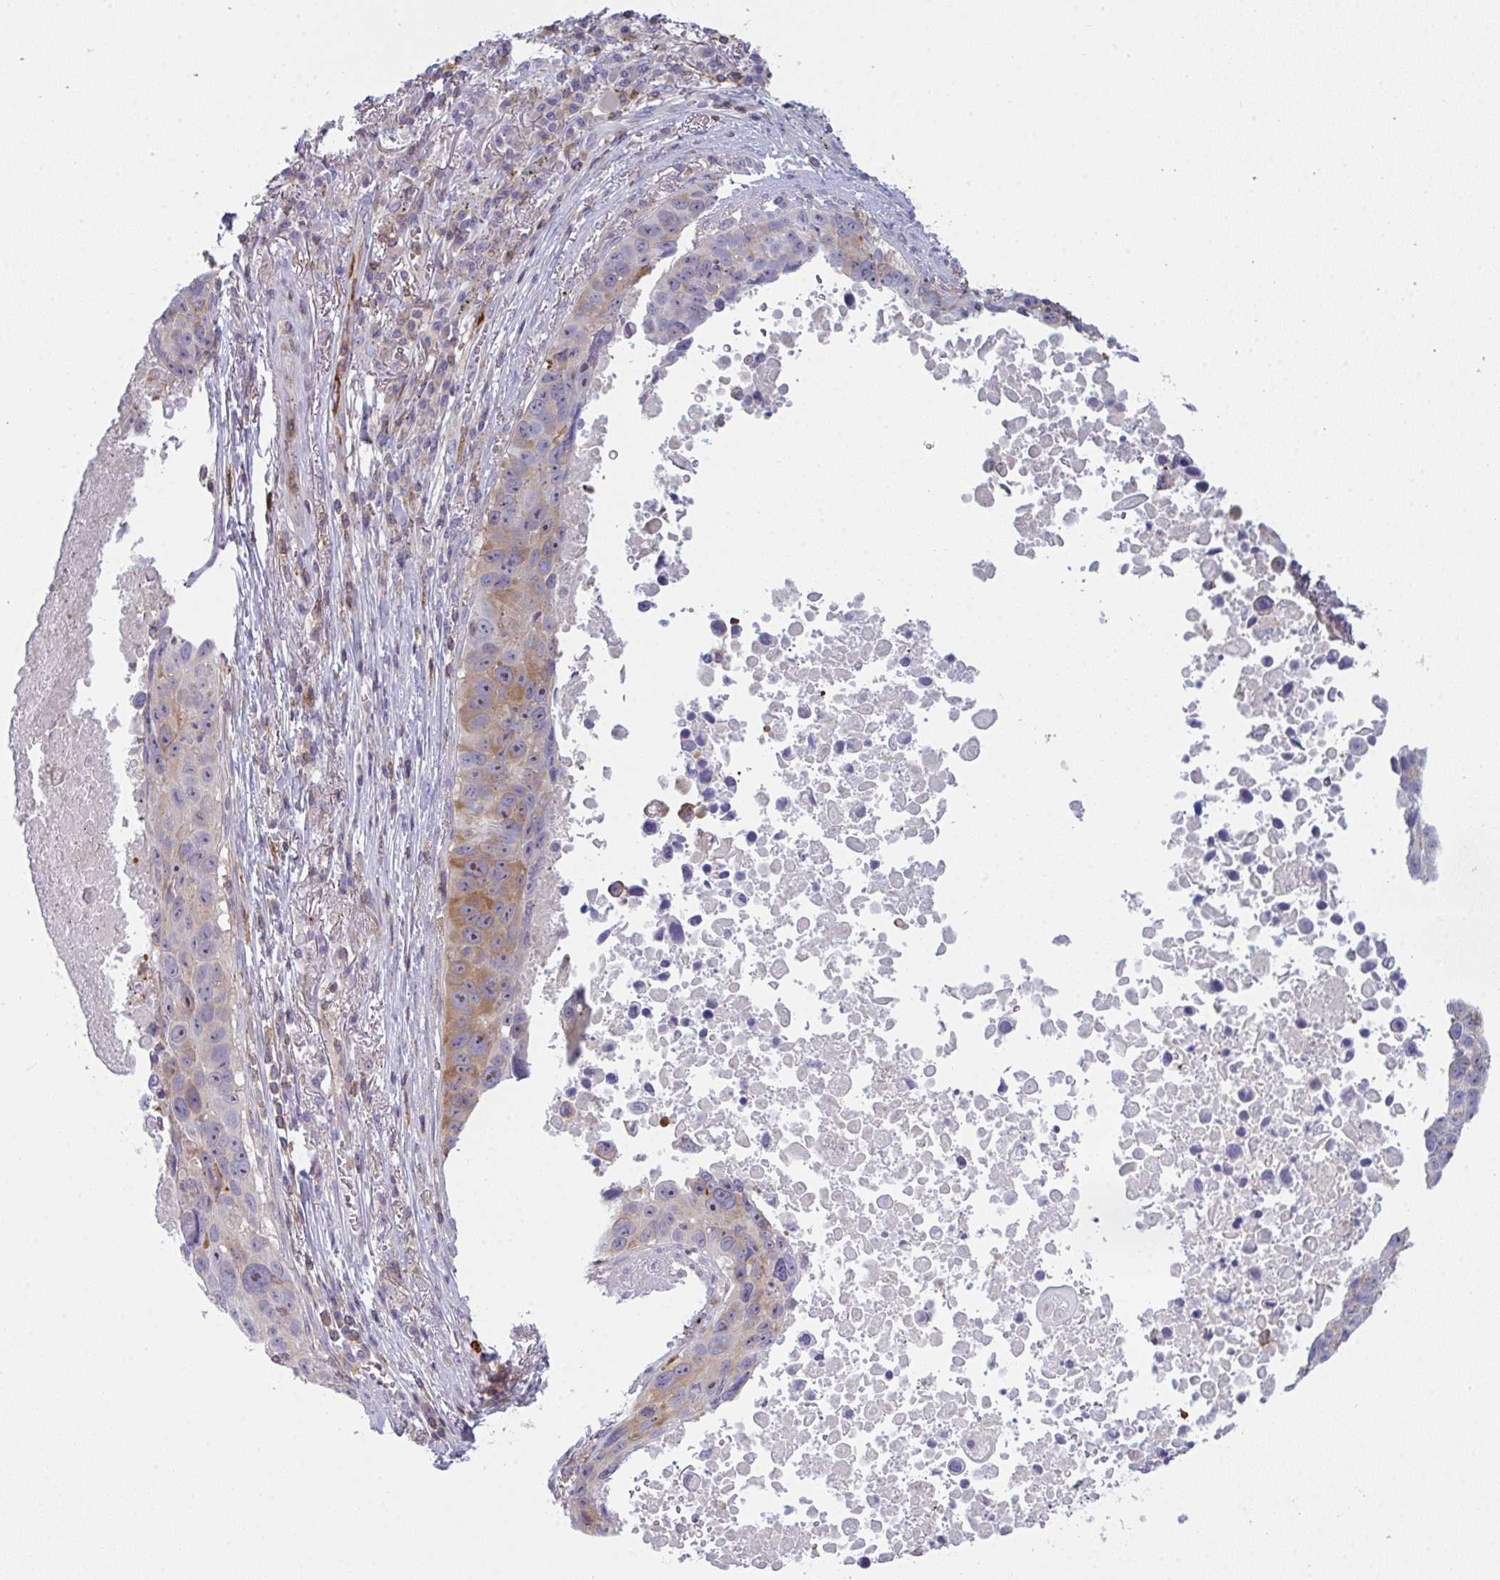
{"staining": {"intensity": "moderate", "quantity": "25%-75%", "location": "cytoplasmic/membranous"}, "tissue": "lung cancer", "cell_type": "Tumor cells", "image_type": "cancer", "snomed": [{"axis": "morphology", "description": "Squamous cell carcinoma, NOS"}, {"axis": "topography", "description": "Lung"}], "caption": "An immunohistochemistry (IHC) micrograph of tumor tissue is shown. Protein staining in brown highlights moderate cytoplasmic/membranous positivity in lung cancer within tumor cells. (Stains: DAB in brown, nuclei in blue, Microscopy: brightfield microscopy at high magnification).", "gene": "CD80", "patient": {"sex": "male", "age": 66}}